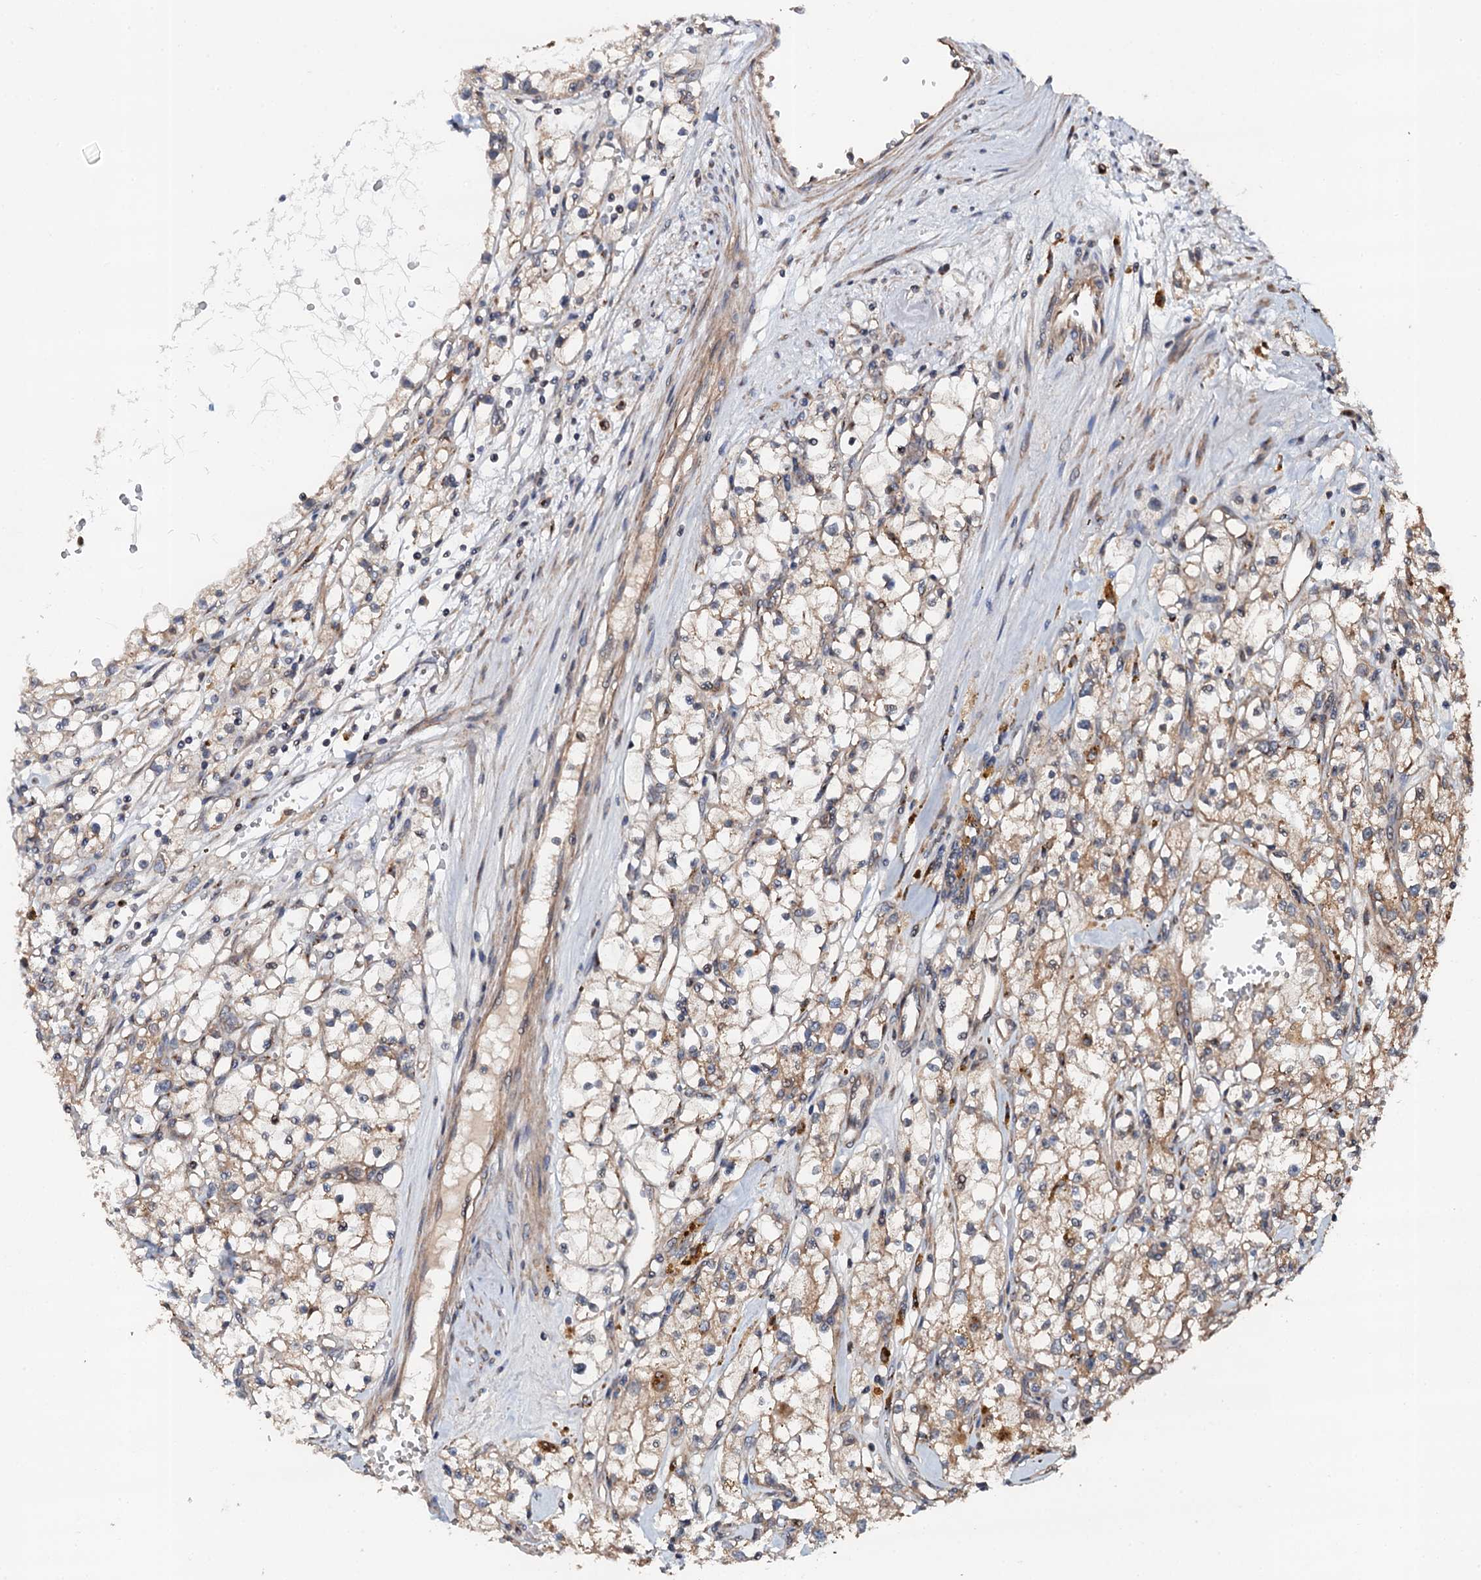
{"staining": {"intensity": "weak", "quantity": ">75%", "location": "cytoplasmic/membranous"}, "tissue": "renal cancer", "cell_type": "Tumor cells", "image_type": "cancer", "snomed": [{"axis": "morphology", "description": "Adenocarcinoma, NOS"}, {"axis": "topography", "description": "Kidney"}], "caption": "Renal cancer (adenocarcinoma) stained with a brown dye shows weak cytoplasmic/membranous positive positivity in about >75% of tumor cells.", "gene": "GLCE", "patient": {"sex": "male", "age": 56}}